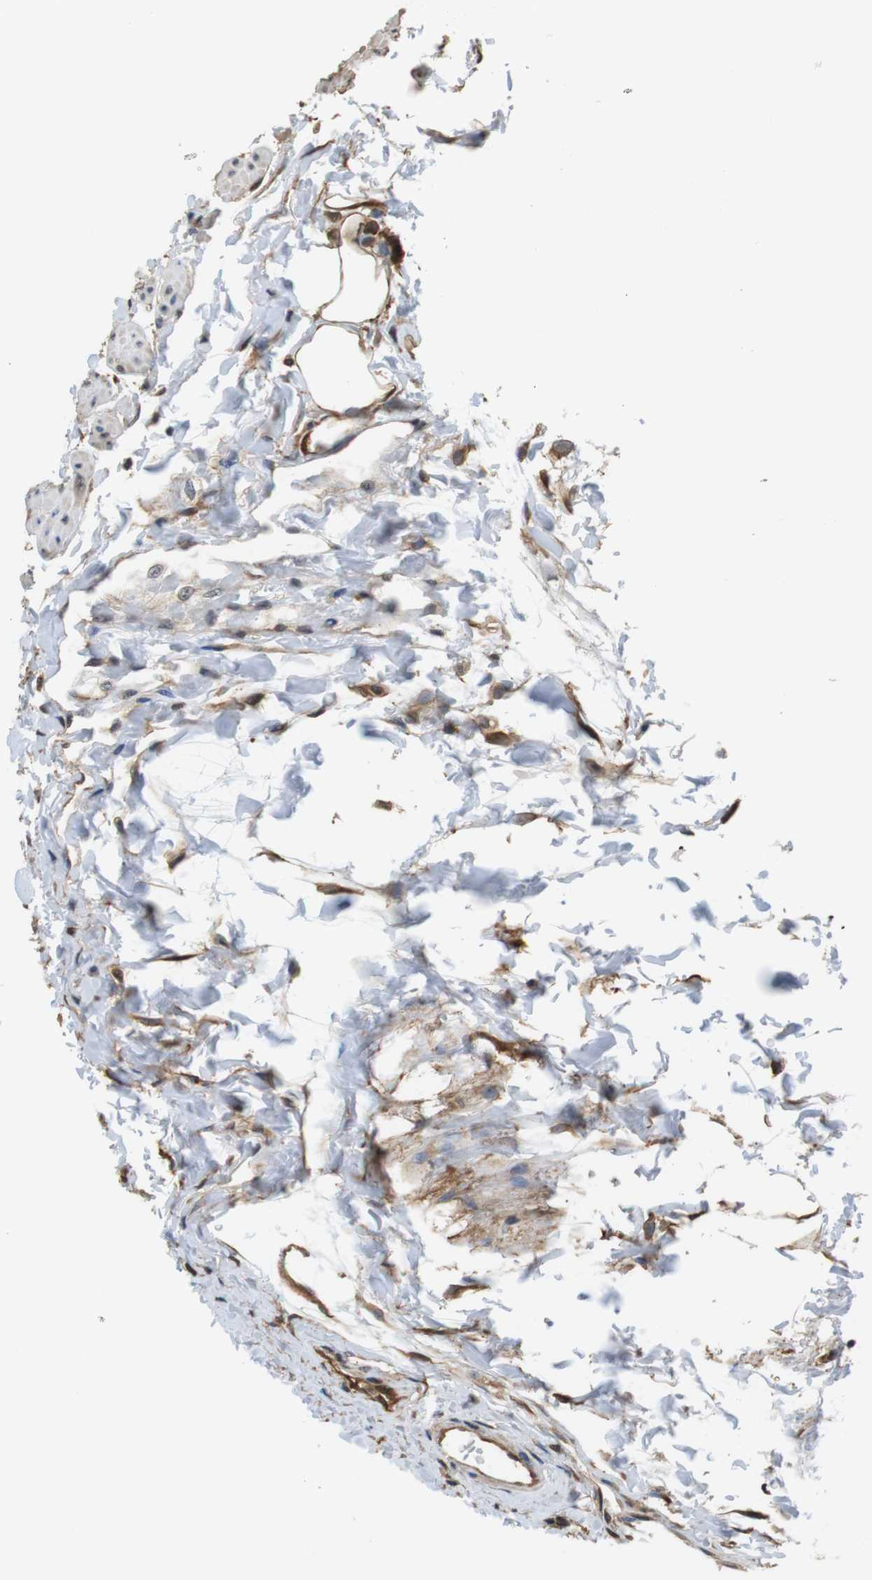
{"staining": {"intensity": "moderate", "quantity": ">75%", "location": "cytoplasmic/membranous"}, "tissue": "urinary bladder", "cell_type": "Urothelial cells", "image_type": "normal", "snomed": [{"axis": "morphology", "description": "Normal tissue, NOS"}, {"axis": "topography", "description": "Urinary bladder"}], "caption": "Immunohistochemistry image of normal urinary bladder stained for a protein (brown), which displays medium levels of moderate cytoplasmic/membranous positivity in approximately >75% of urothelial cells.", "gene": "LDHA", "patient": {"sex": "female", "age": 79}}